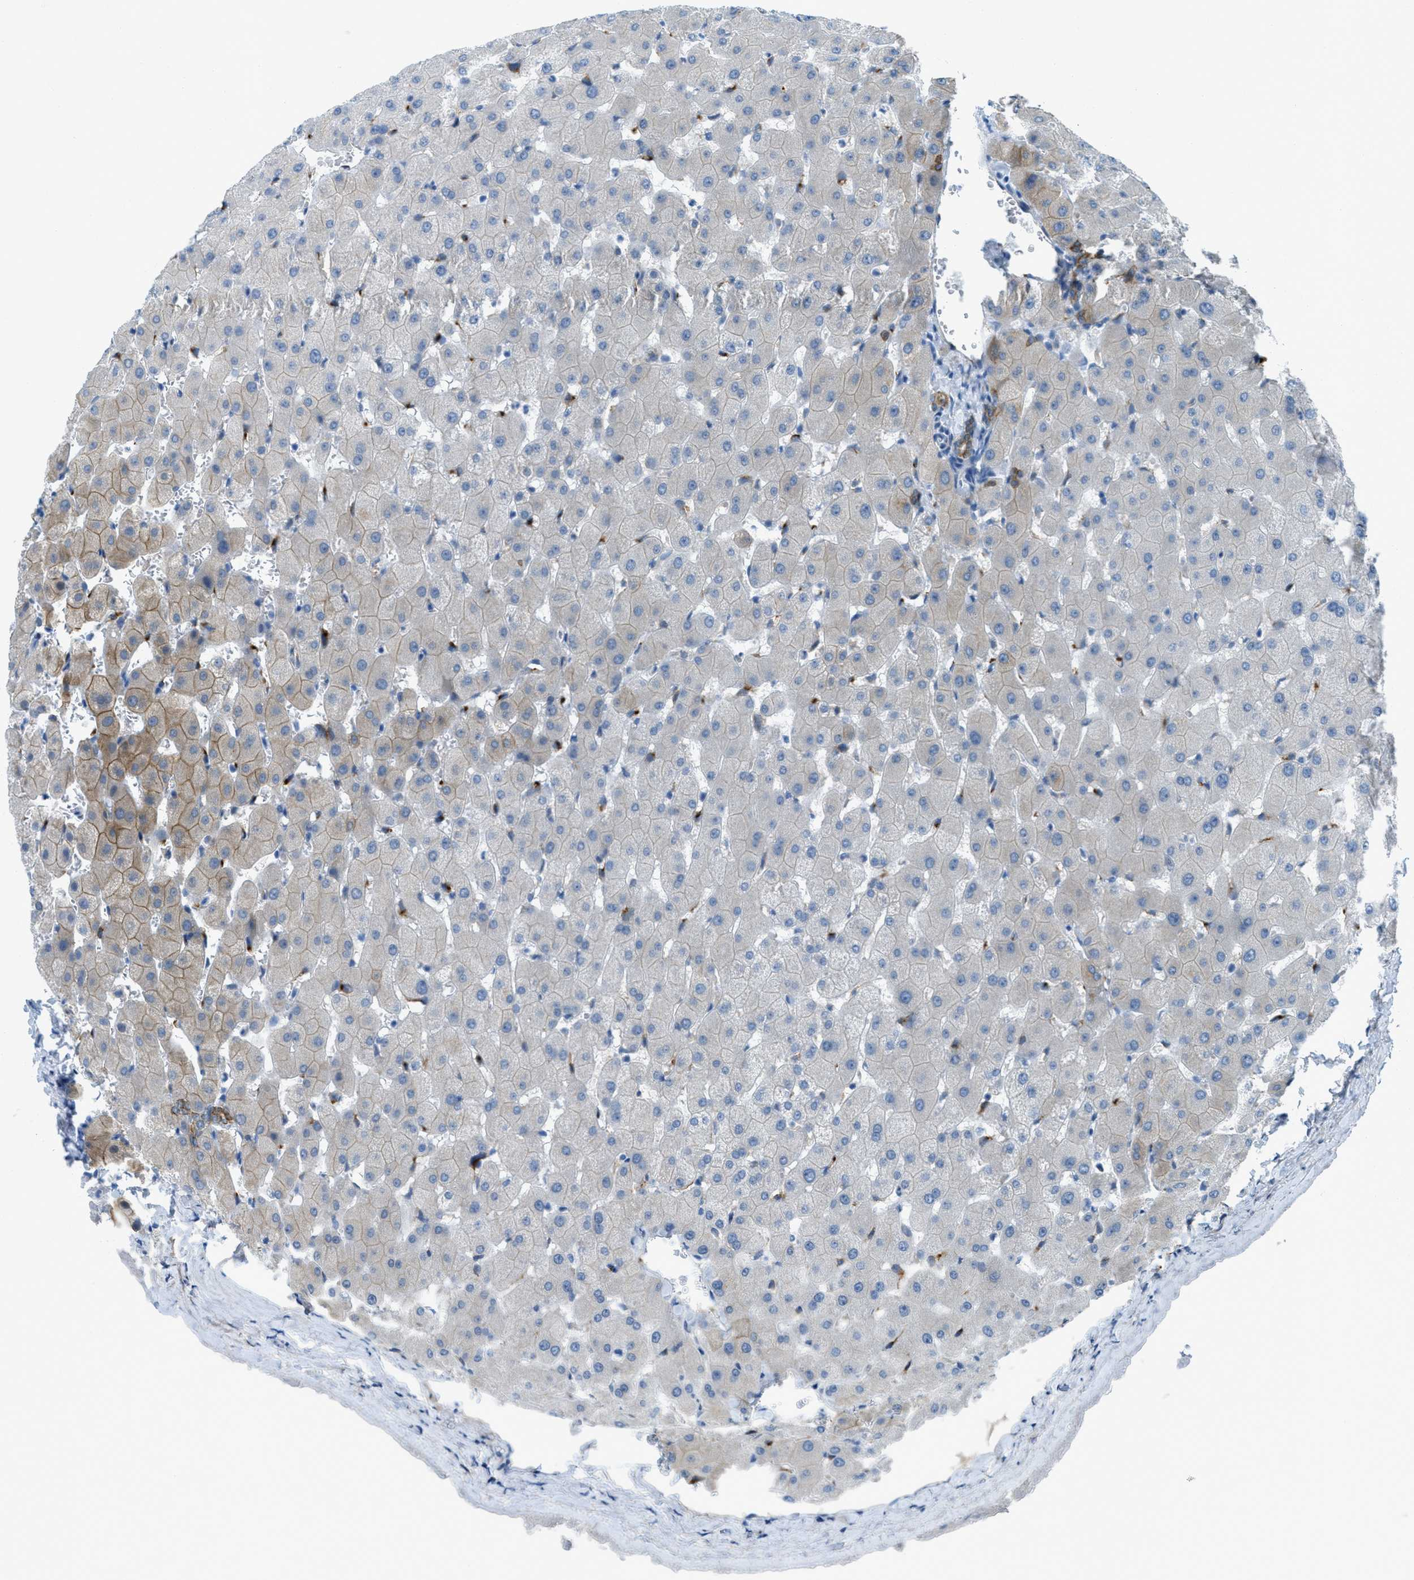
{"staining": {"intensity": "moderate", "quantity": ">75%", "location": "cytoplasmic/membranous"}, "tissue": "liver", "cell_type": "Cholangiocytes", "image_type": "normal", "snomed": [{"axis": "morphology", "description": "Normal tissue, NOS"}, {"axis": "topography", "description": "Liver"}], "caption": "A photomicrograph of liver stained for a protein shows moderate cytoplasmic/membranous brown staining in cholangiocytes.", "gene": "KLHL8", "patient": {"sex": "female", "age": 63}}